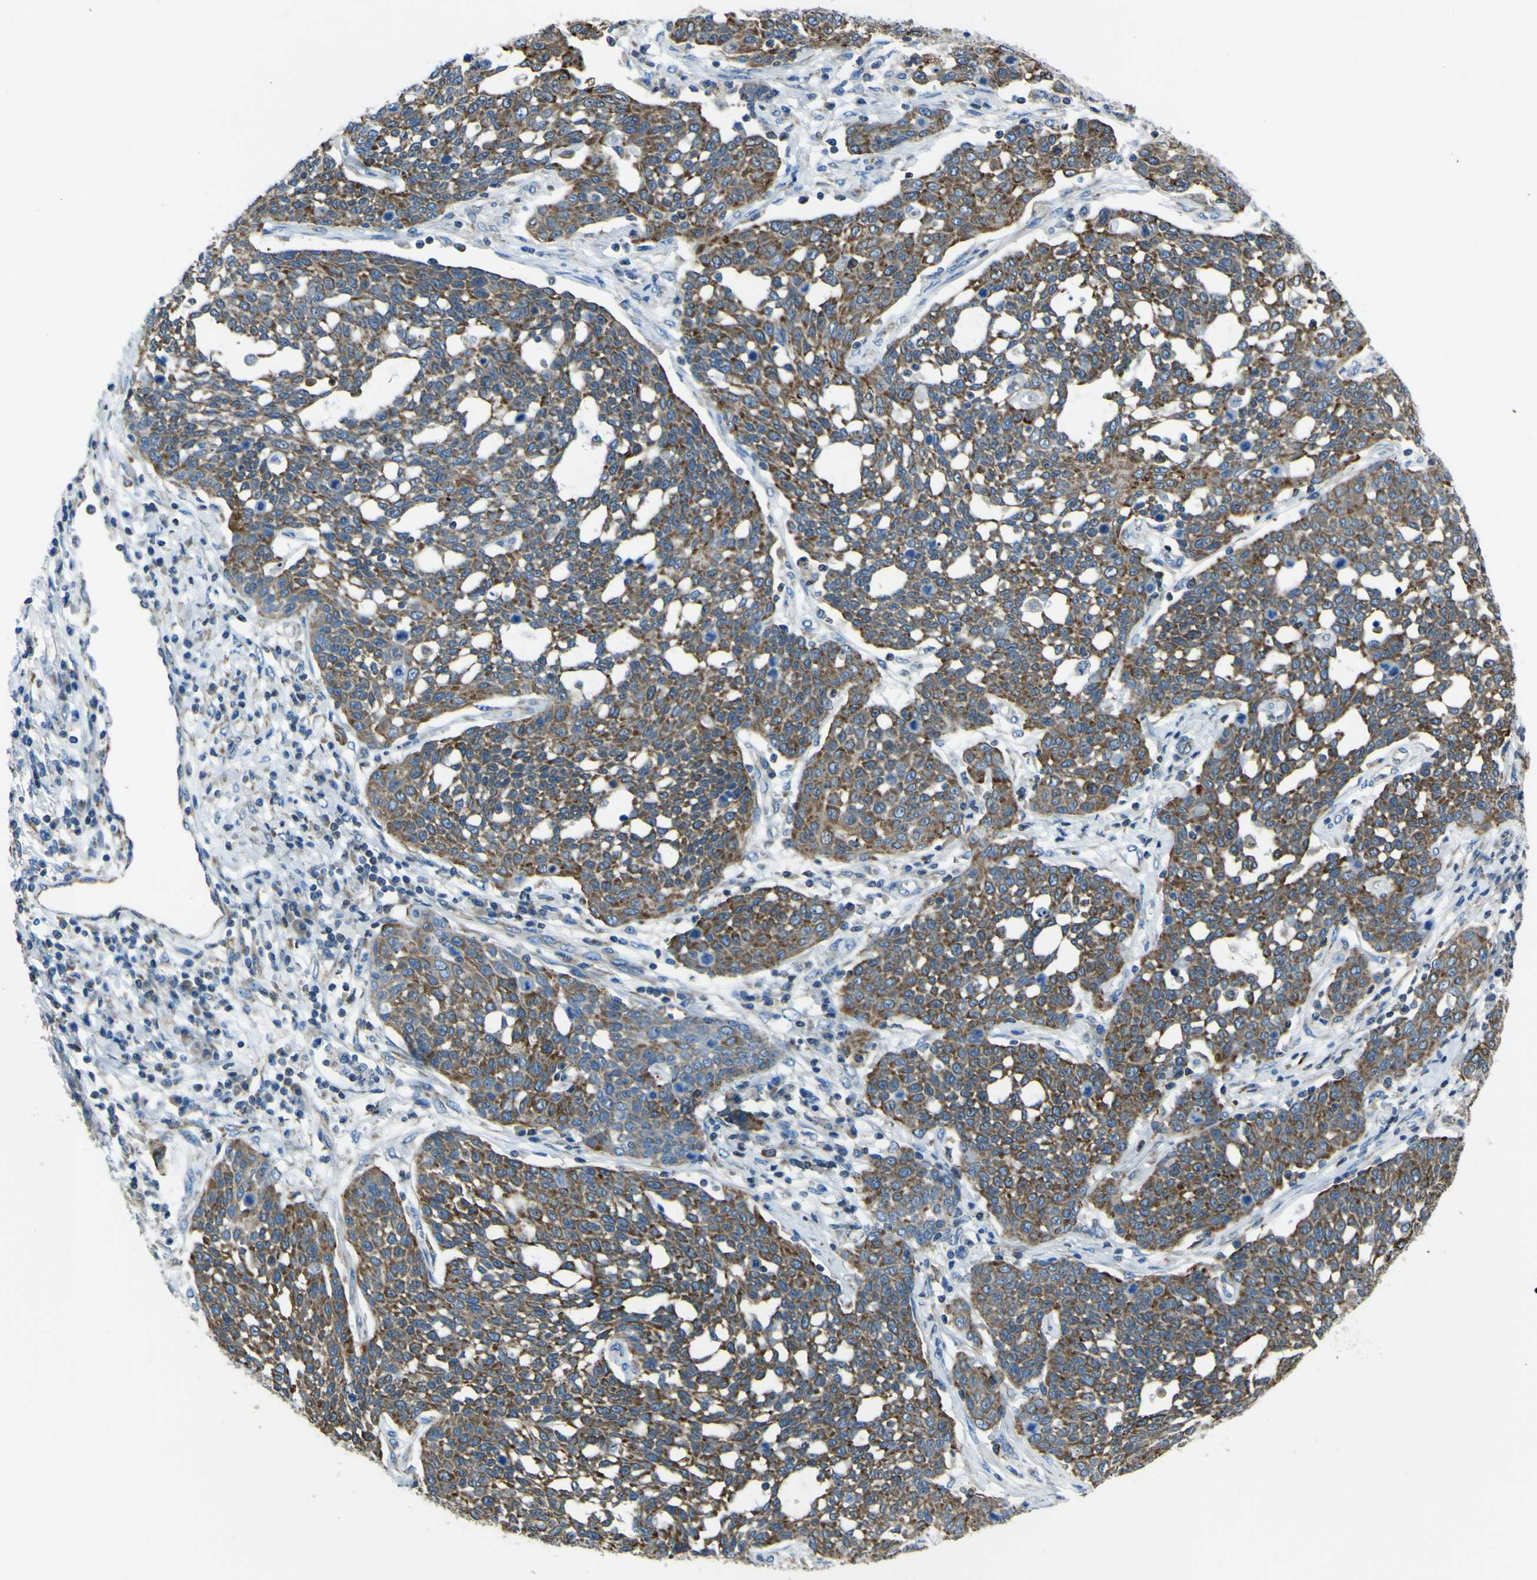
{"staining": {"intensity": "moderate", "quantity": ">75%", "location": "cytoplasmic/membranous"}, "tissue": "cervical cancer", "cell_type": "Tumor cells", "image_type": "cancer", "snomed": [{"axis": "morphology", "description": "Squamous cell carcinoma, NOS"}, {"axis": "topography", "description": "Cervix"}], "caption": "Protein expression analysis of human cervical squamous cell carcinoma reveals moderate cytoplasmic/membranous expression in approximately >75% of tumor cells. (Brightfield microscopy of DAB IHC at high magnification).", "gene": "STIM1", "patient": {"sex": "female", "age": 34}}